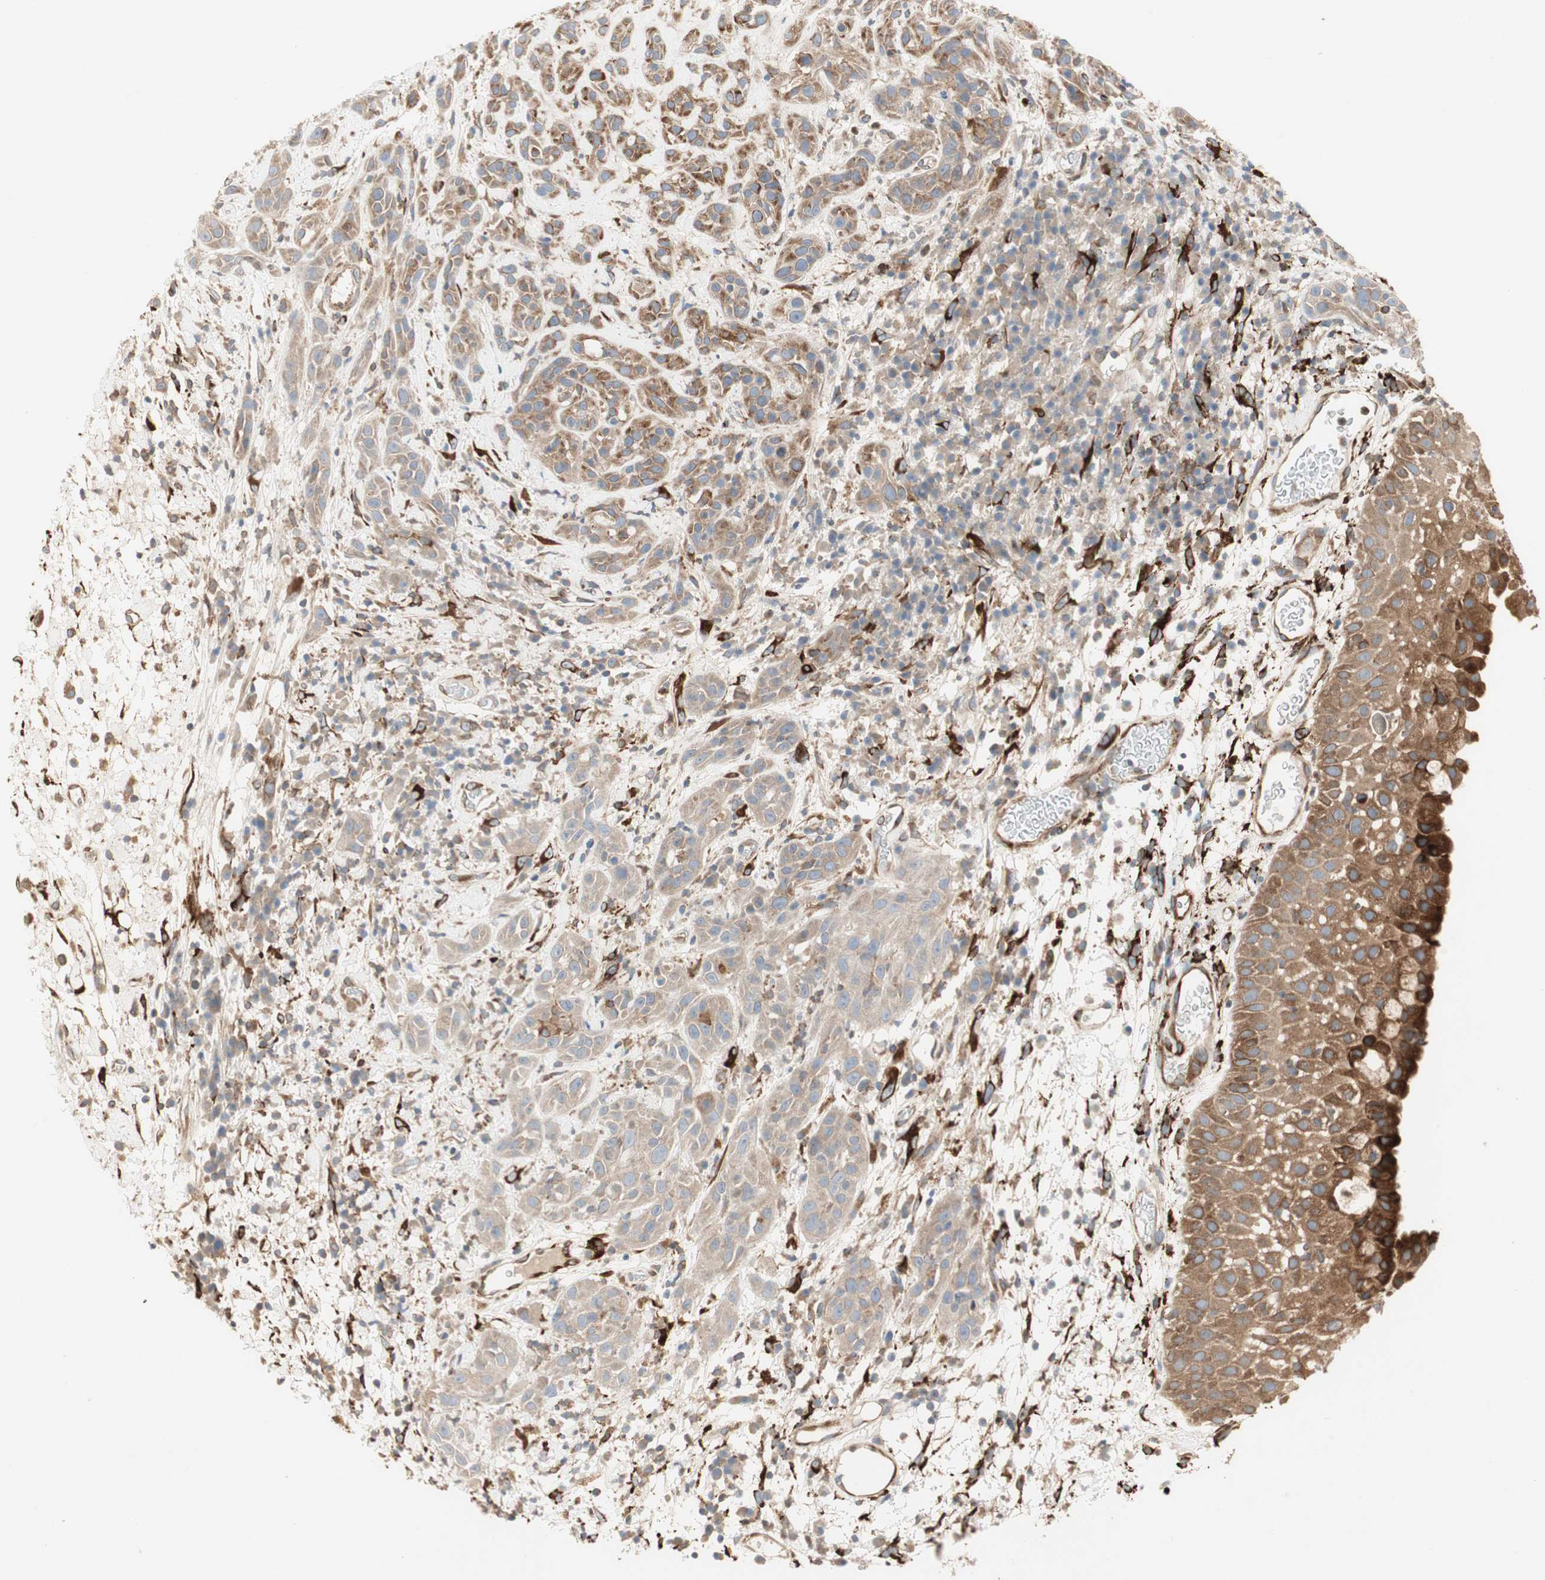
{"staining": {"intensity": "moderate", "quantity": ">75%", "location": "cytoplasmic/membranous"}, "tissue": "head and neck cancer", "cell_type": "Tumor cells", "image_type": "cancer", "snomed": [{"axis": "morphology", "description": "Squamous cell carcinoma, NOS"}, {"axis": "topography", "description": "Head-Neck"}], "caption": "A histopathology image of human squamous cell carcinoma (head and neck) stained for a protein shows moderate cytoplasmic/membranous brown staining in tumor cells.", "gene": "H6PD", "patient": {"sex": "male", "age": 62}}